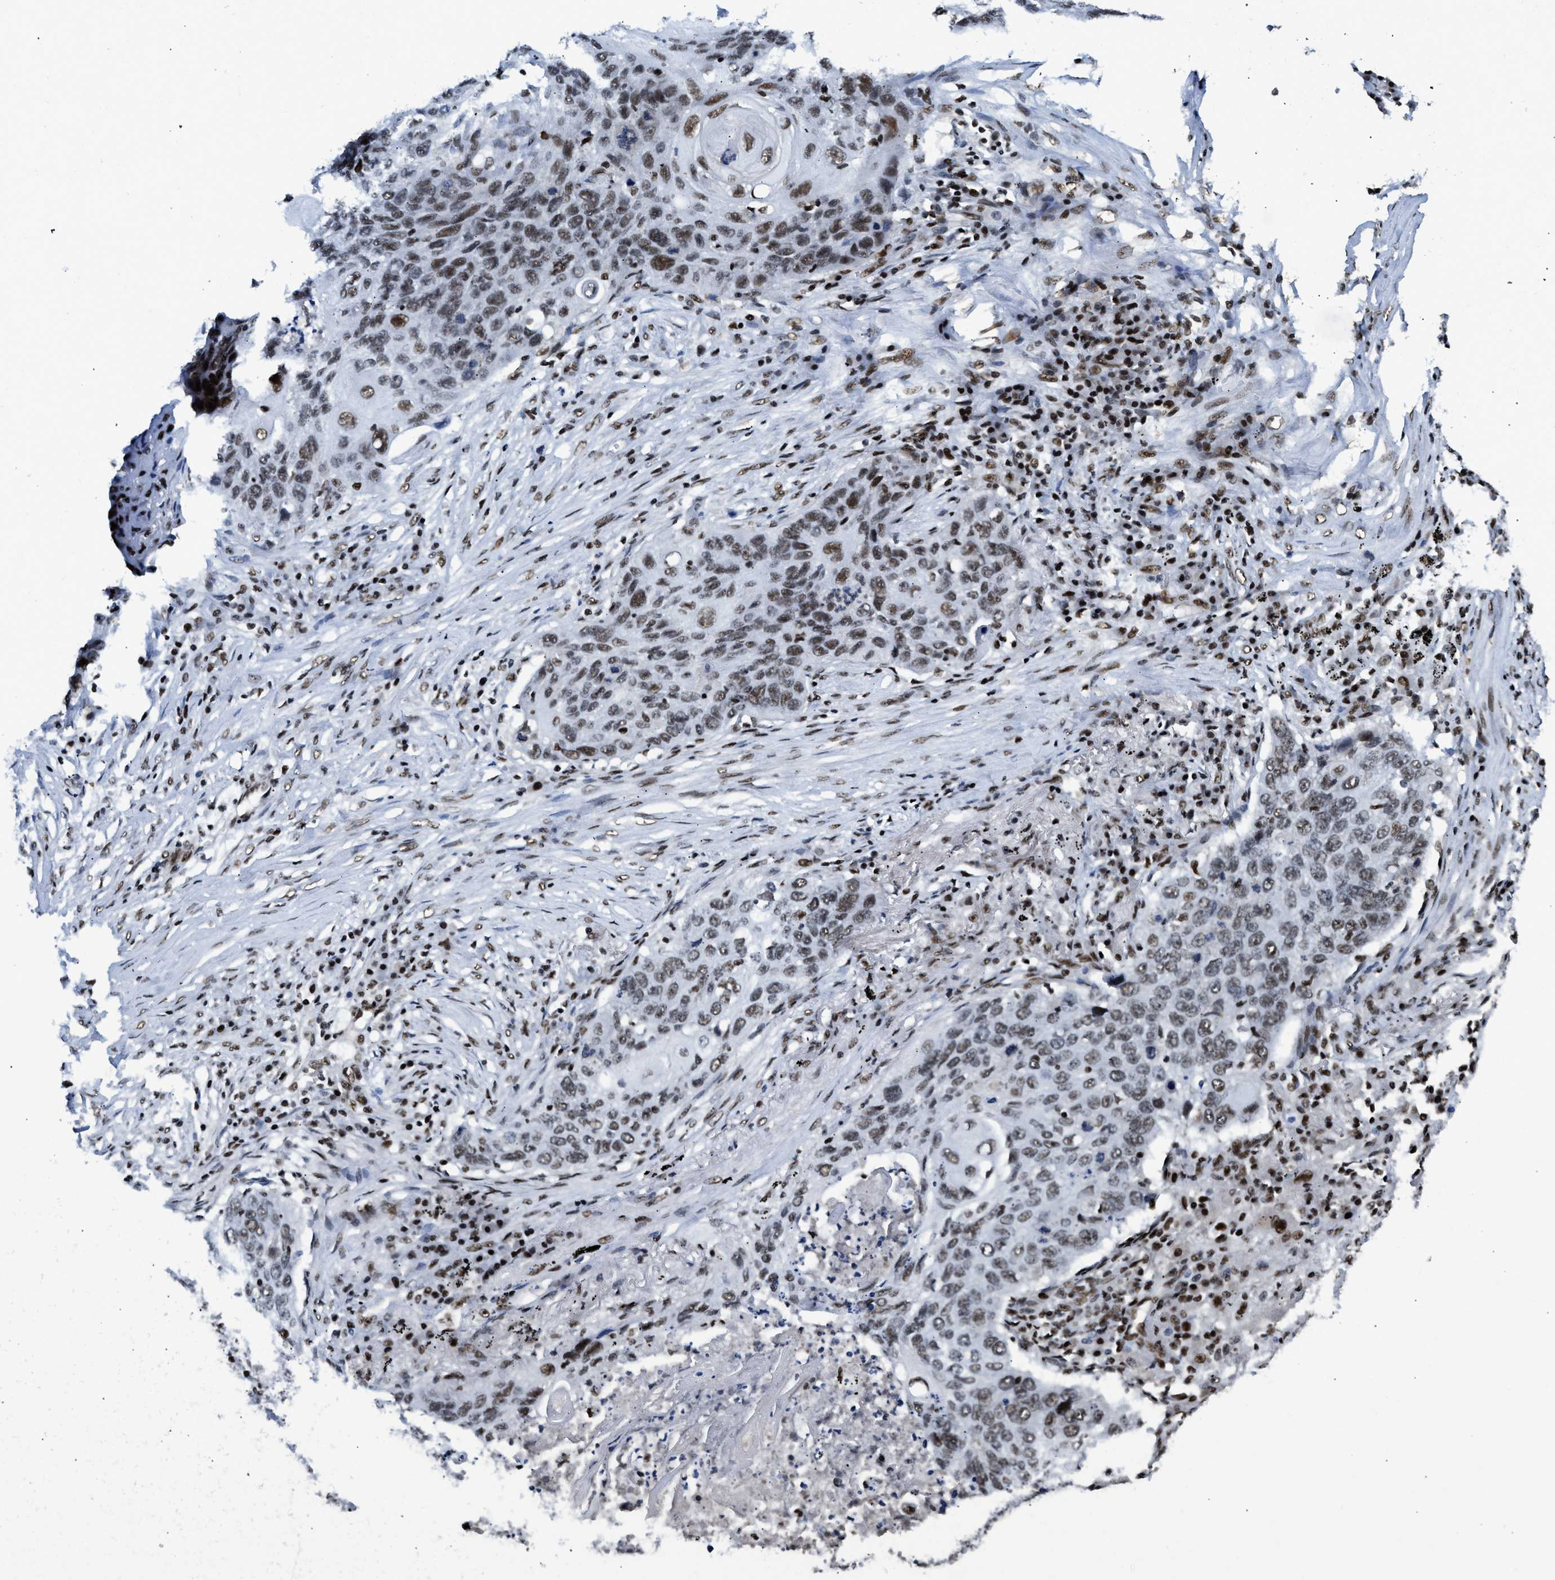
{"staining": {"intensity": "moderate", "quantity": ">75%", "location": "nuclear"}, "tissue": "lung cancer", "cell_type": "Tumor cells", "image_type": "cancer", "snomed": [{"axis": "morphology", "description": "Squamous cell carcinoma, NOS"}, {"axis": "topography", "description": "Lung"}], "caption": "The immunohistochemical stain highlights moderate nuclear expression in tumor cells of lung cancer tissue.", "gene": "SCAF4", "patient": {"sex": "female", "age": 63}}